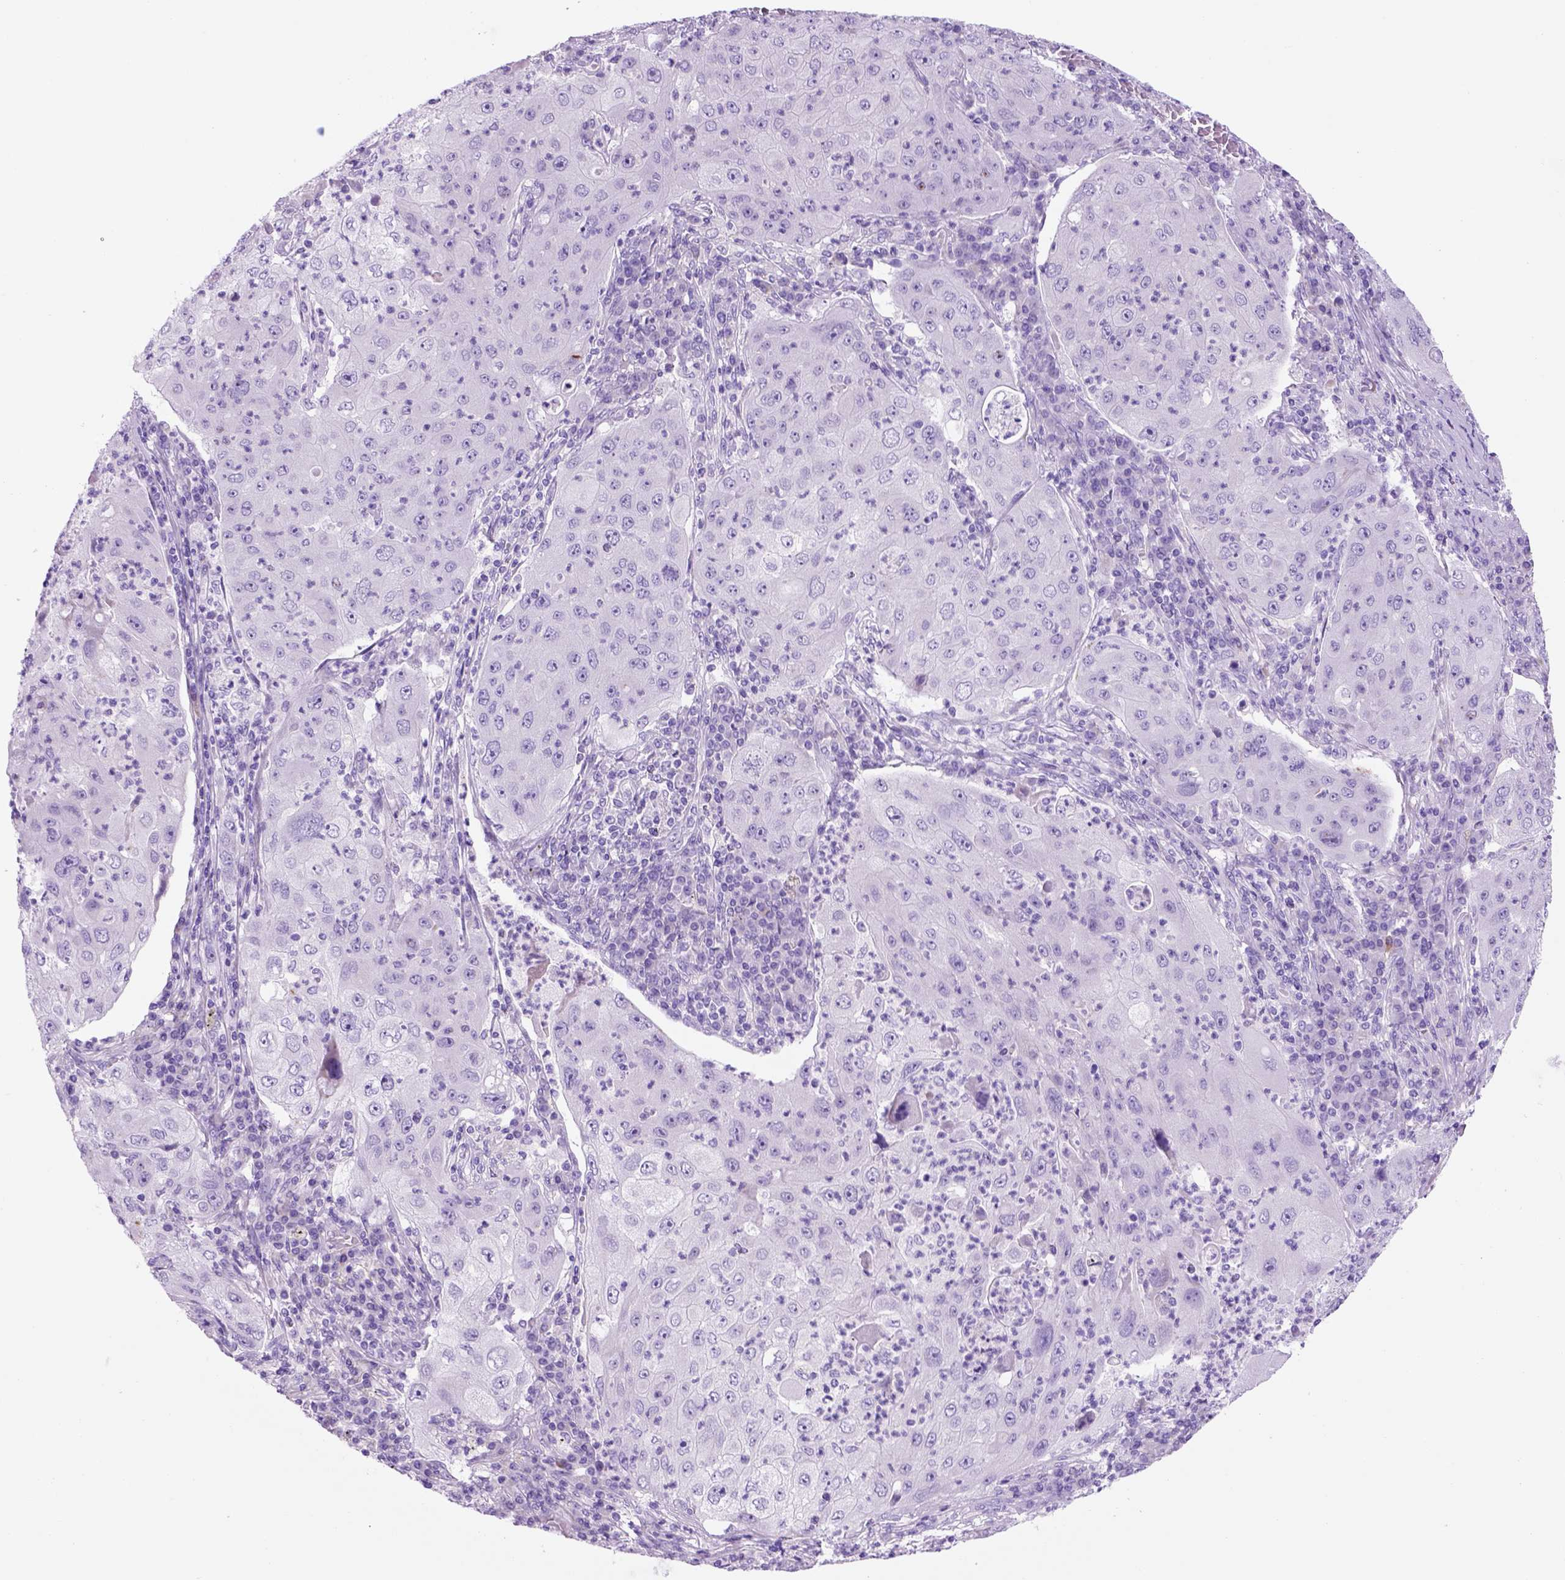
{"staining": {"intensity": "negative", "quantity": "none", "location": "none"}, "tissue": "lung cancer", "cell_type": "Tumor cells", "image_type": "cancer", "snomed": [{"axis": "morphology", "description": "Squamous cell carcinoma, NOS"}, {"axis": "topography", "description": "Lung"}], "caption": "High magnification brightfield microscopy of lung squamous cell carcinoma stained with DAB (3,3'-diaminobenzidine) (brown) and counterstained with hematoxylin (blue): tumor cells show no significant expression.", "gene": "HHIPL2", "patient": {"sex": "female", "age": 59}}